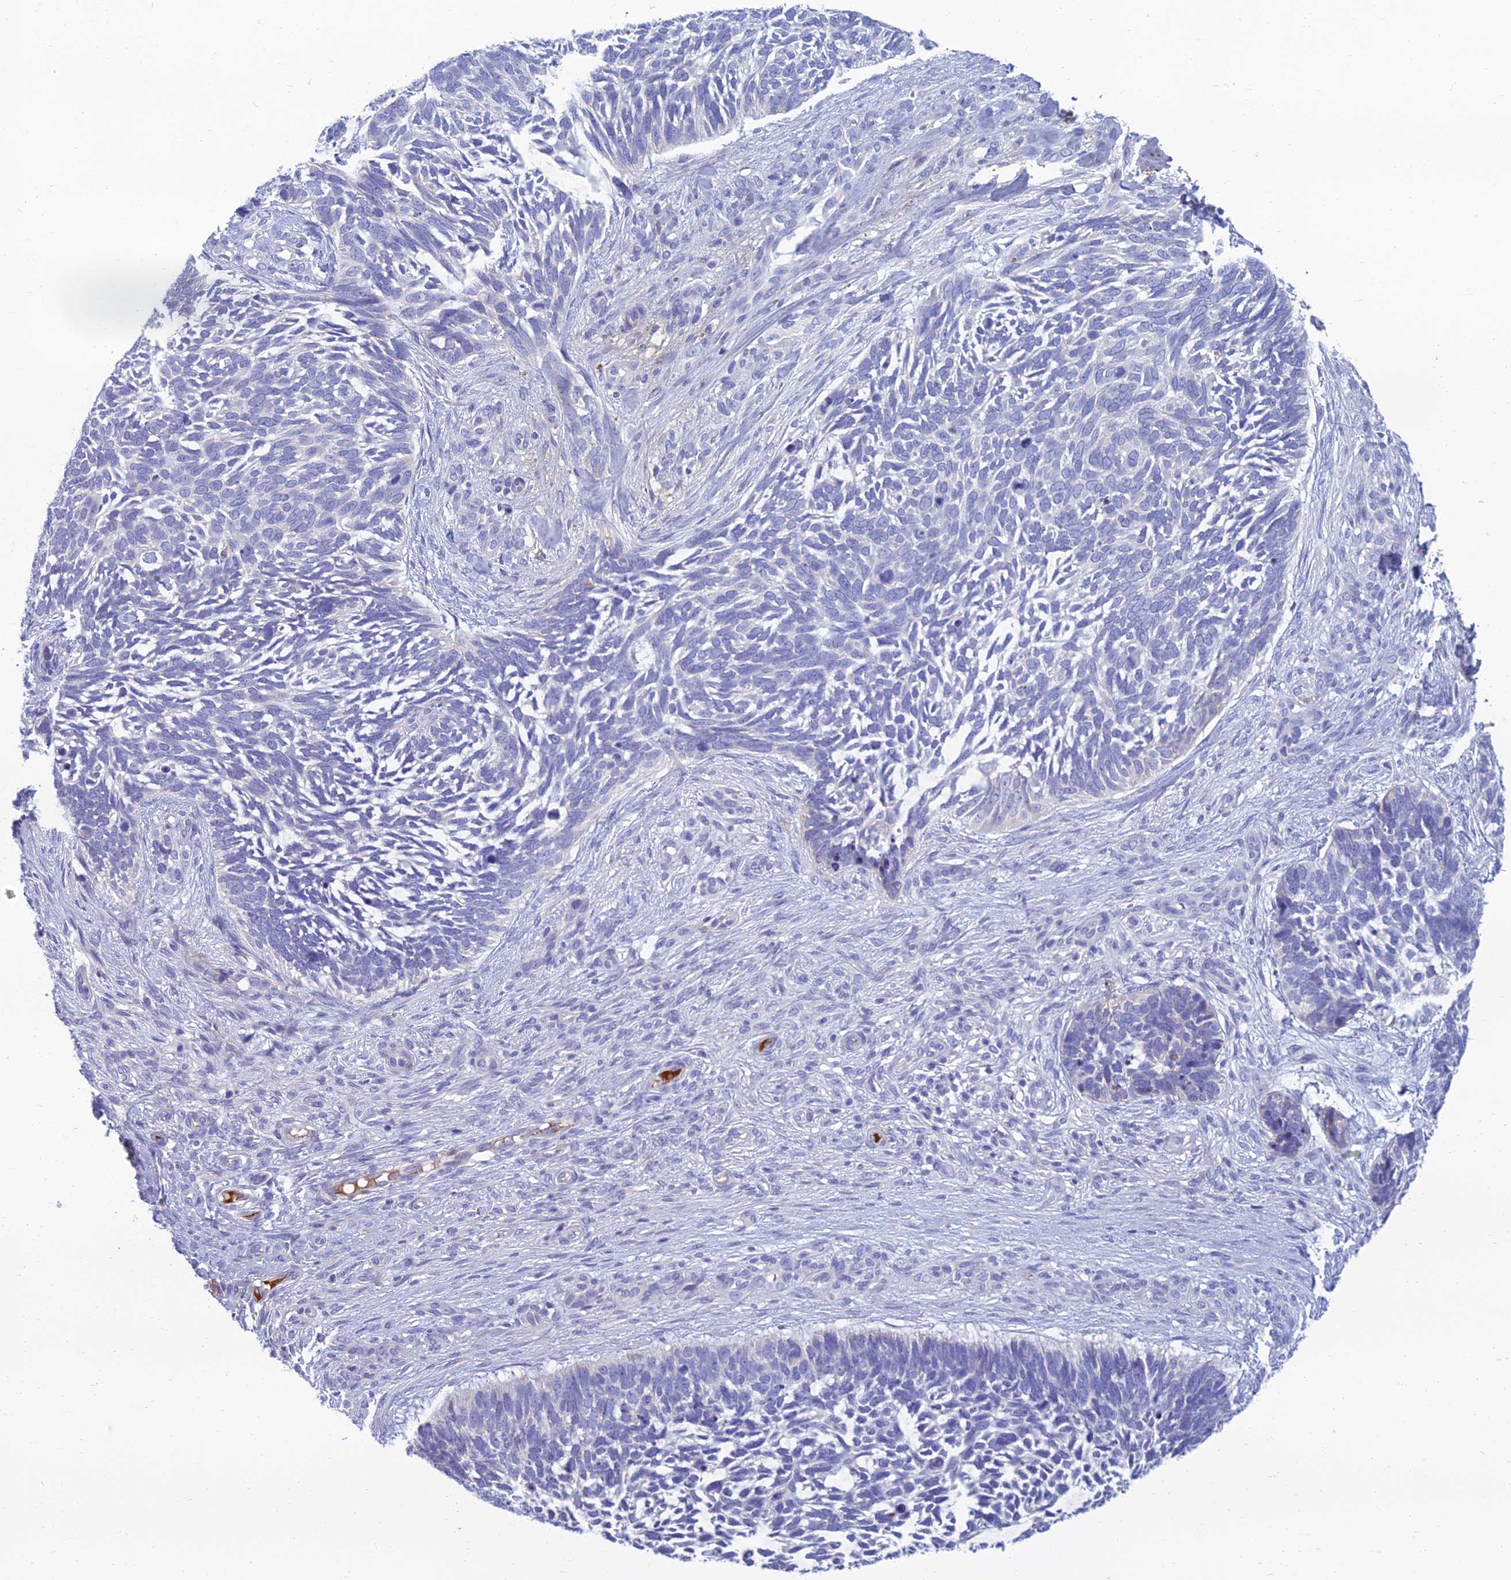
{"staining": {"intensity": "negative", "quantity": "none", "location": "none"}, "tissue": "skin cancer", "cell_type": "Tumor cells", "image_type": "cancer", "snomed": [{"axis": "morphology", "description": "Basal cell carcinoma"}, {"axis": "topography", "description": "Skin"}], "caption": "This is an IHC image of skin basal cell carcinoma. There is no expression in tumor cells.", "gene": "SPTLC3", "patient": {"sex": "male", "age": 88}}